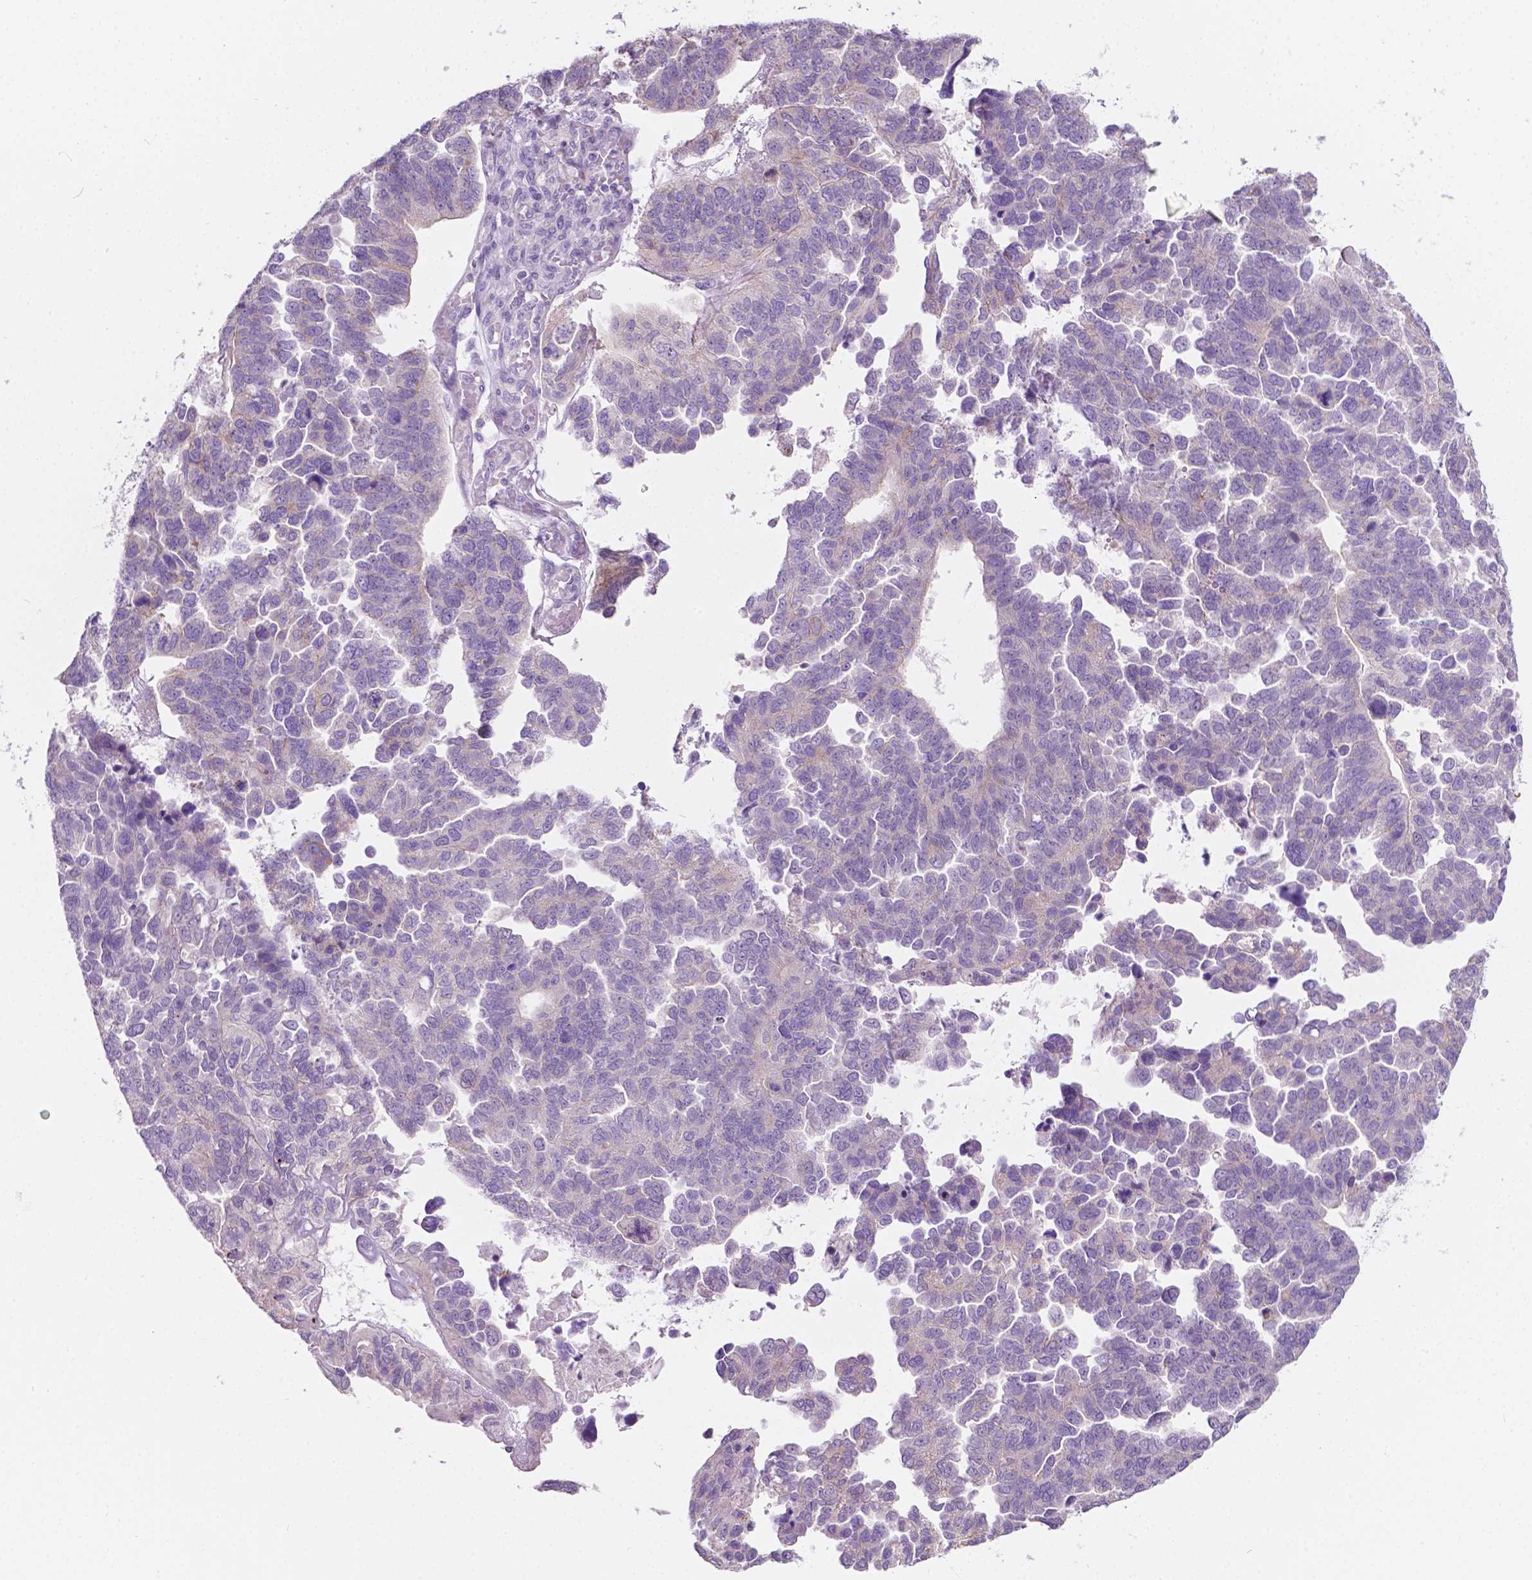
{"staining": {"intensity": "moderate", "quantity": "<25%", "location": "cytoplasmic/membranous"}, "tissue": "ovarian cancer", "cell_type": "Tumor cells", "image_type": "cancer", "snomed": [{"axis": "morphology", "description": "Cystadenocarcinoma, serous, NOS"}, {"axis": "topography", "description": "Ovary"}], "caption": "High-magnification brightfield microscopy of serous cystadenocarcinoma (ovarian) stained with DAB (brown) and counterstained with hematoxylin (blue). tumor cells exhibit moderate cytoplasmic/membranous positivity is identified in about<25% of cells.", "gene": "NOS1AP", "patient": {"sex": "female", "age": 64}}